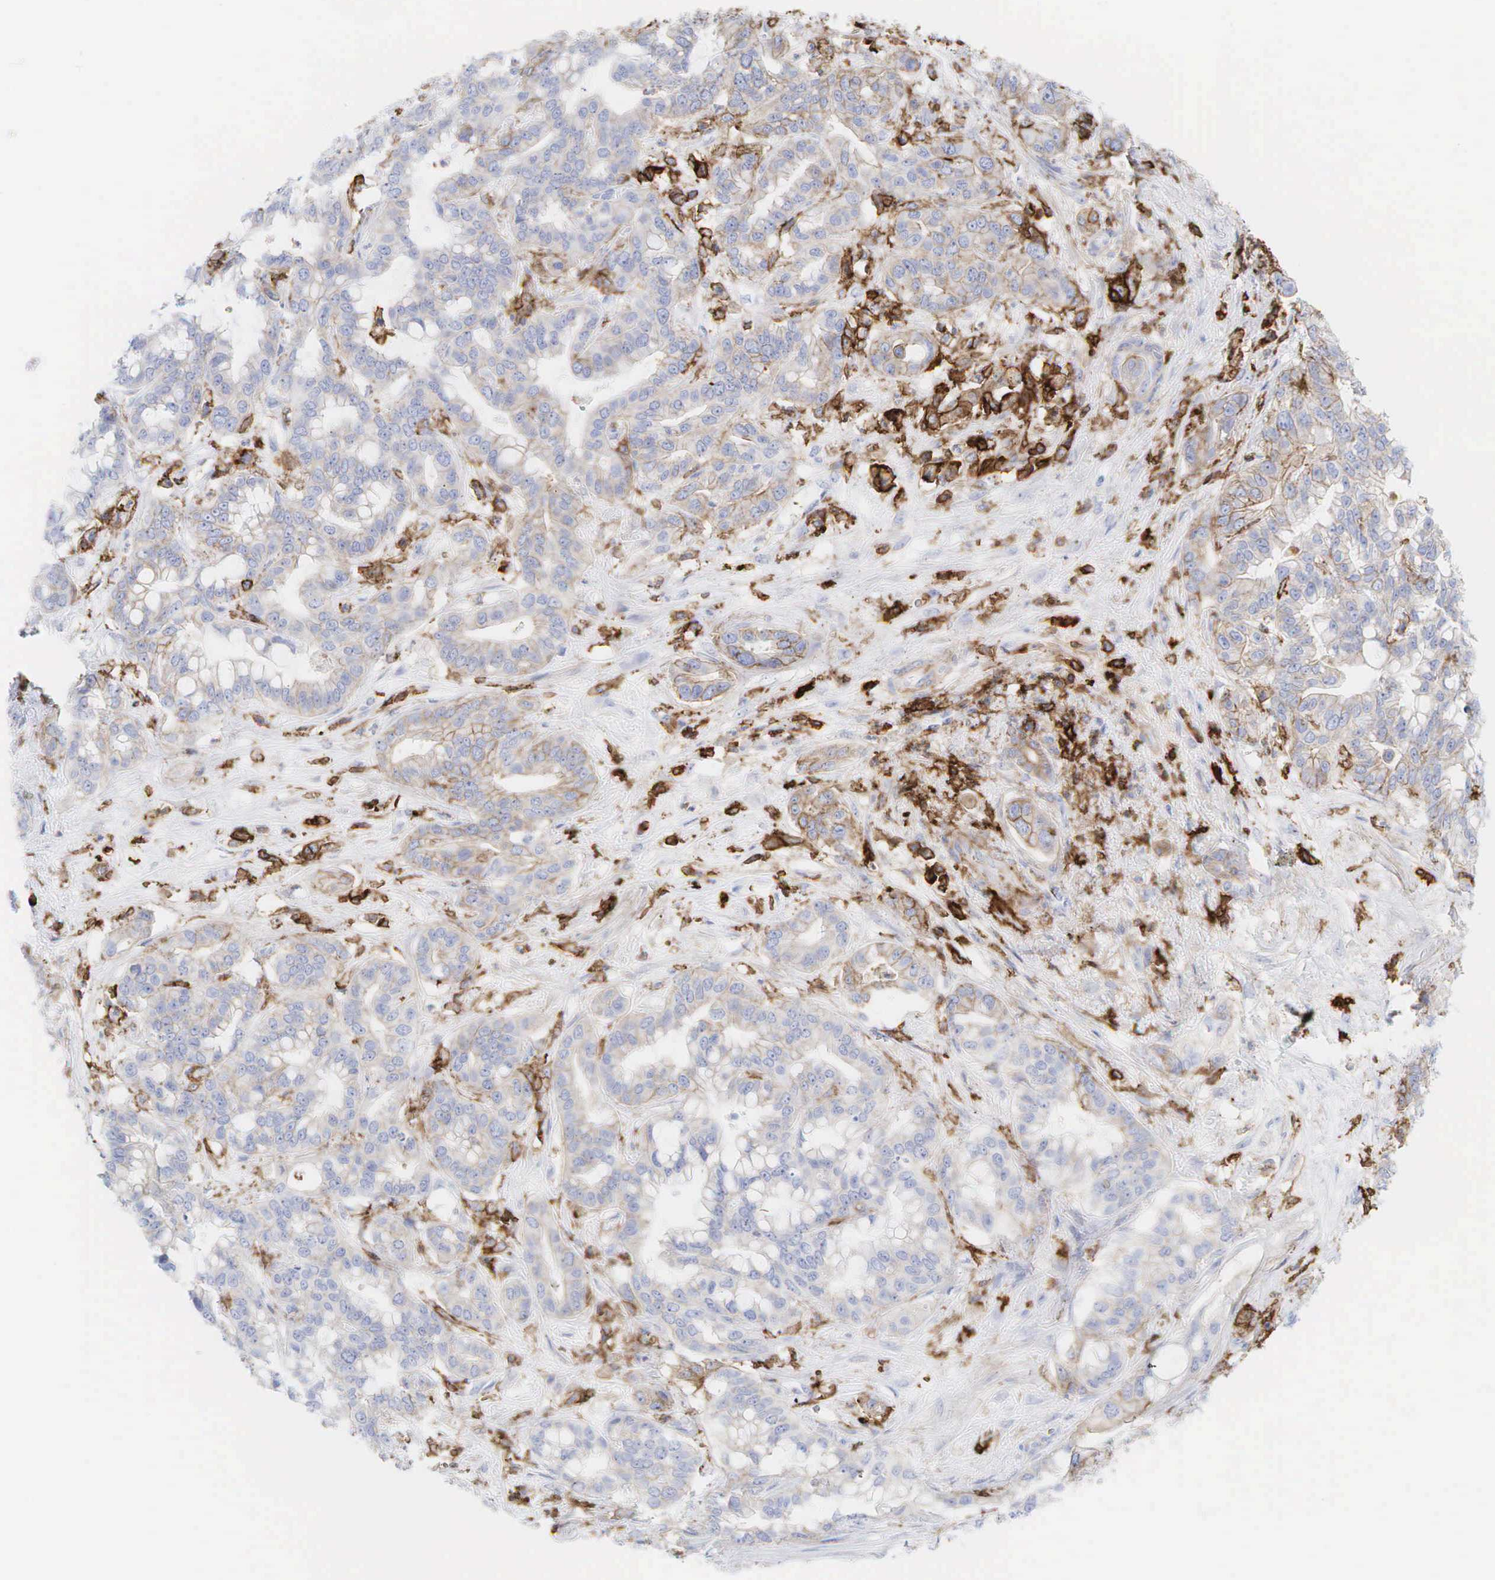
{"staining": {"intensity": "weak", "quantity": "<25%", "location": "cytoplasmic/membranous"}, "tissue": "liver cancer", "cell_type": "Tumor cells", "image_type": "cancer", "snomed": [{"axis": "morphology", "description": "Cholangiocarcinoma"}, {"axis": "topography", "description": "Liver"}], "caption": "This micrograph is of liver cancer (cholangiocarcinoma) stained with IHC to label a protein in brown with the nuclei are counter-stained blue. There is no expression in tumor cells. (Brightfield microscopy of DAB (3,3'-diaminobenzidine) IHC at high magnification).", "gene": "CD44", "patient": {"sex": "female", "age": 65}}